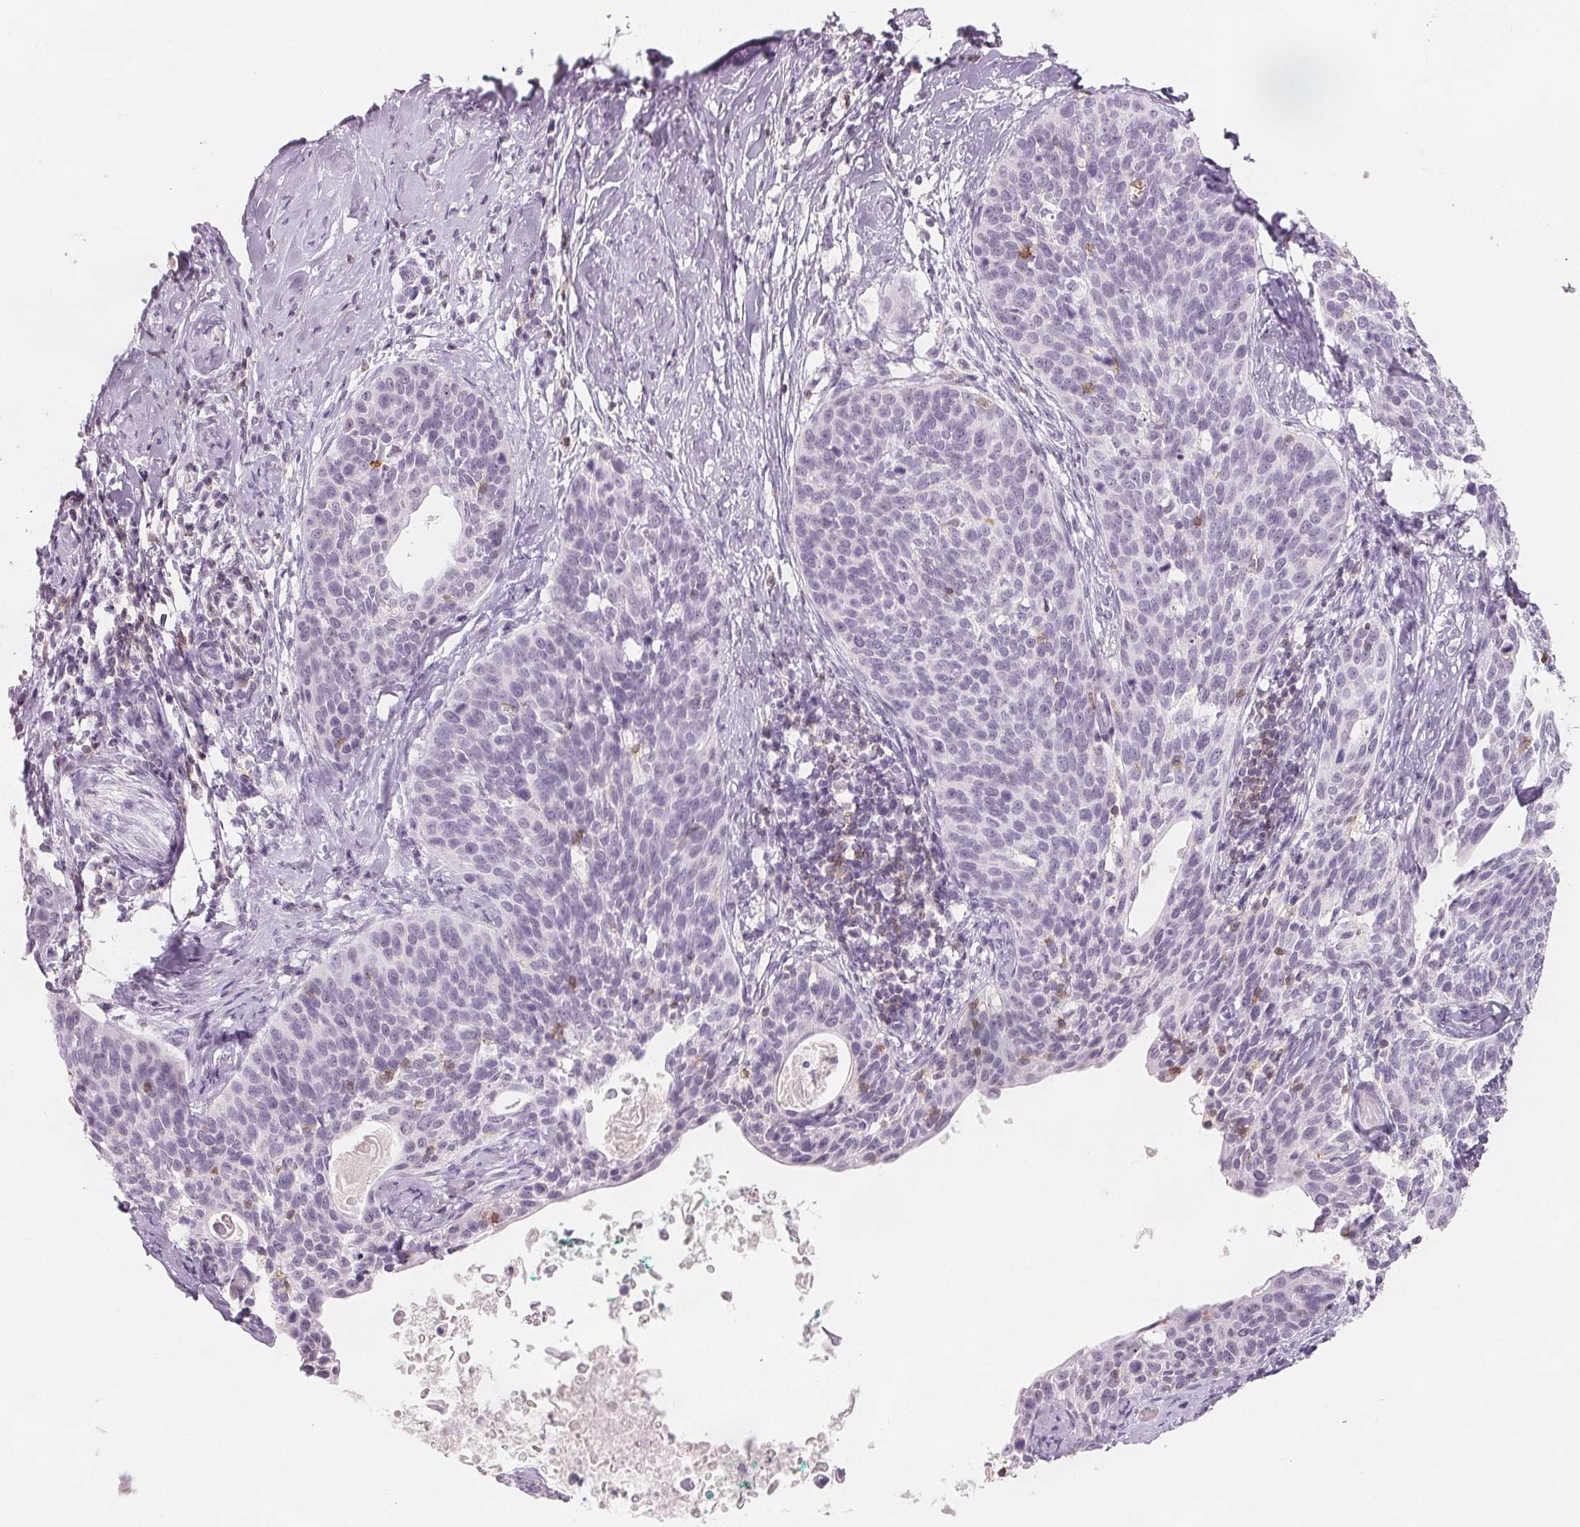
{"staining": {"intensity": "negative", "quantity": "none", "location": "none"}, "tissue": "cervical cancer", "cell_type": "Tumor cells", "image_type": "cancer", "snomed": [{"axis": "morphology", "description": "Squamous cell carcinoma, NOS"}, {"axis": "topography", "description": "Cervix"}], "caption": "A high-resolution image shows immunohistochemistry (IHC) staining of cervical squamous cell carcinoma, which shows no significant expression in tumor cells. The staining was performed using DAB (3,3'-diaminobenzidine) to visualize the protein expression in brown, while the nuclei were stained in blue with hematoxylin (Magnification: 20x).", "gene": "CD69", "patient": {"sex": "female", "age": 69}}